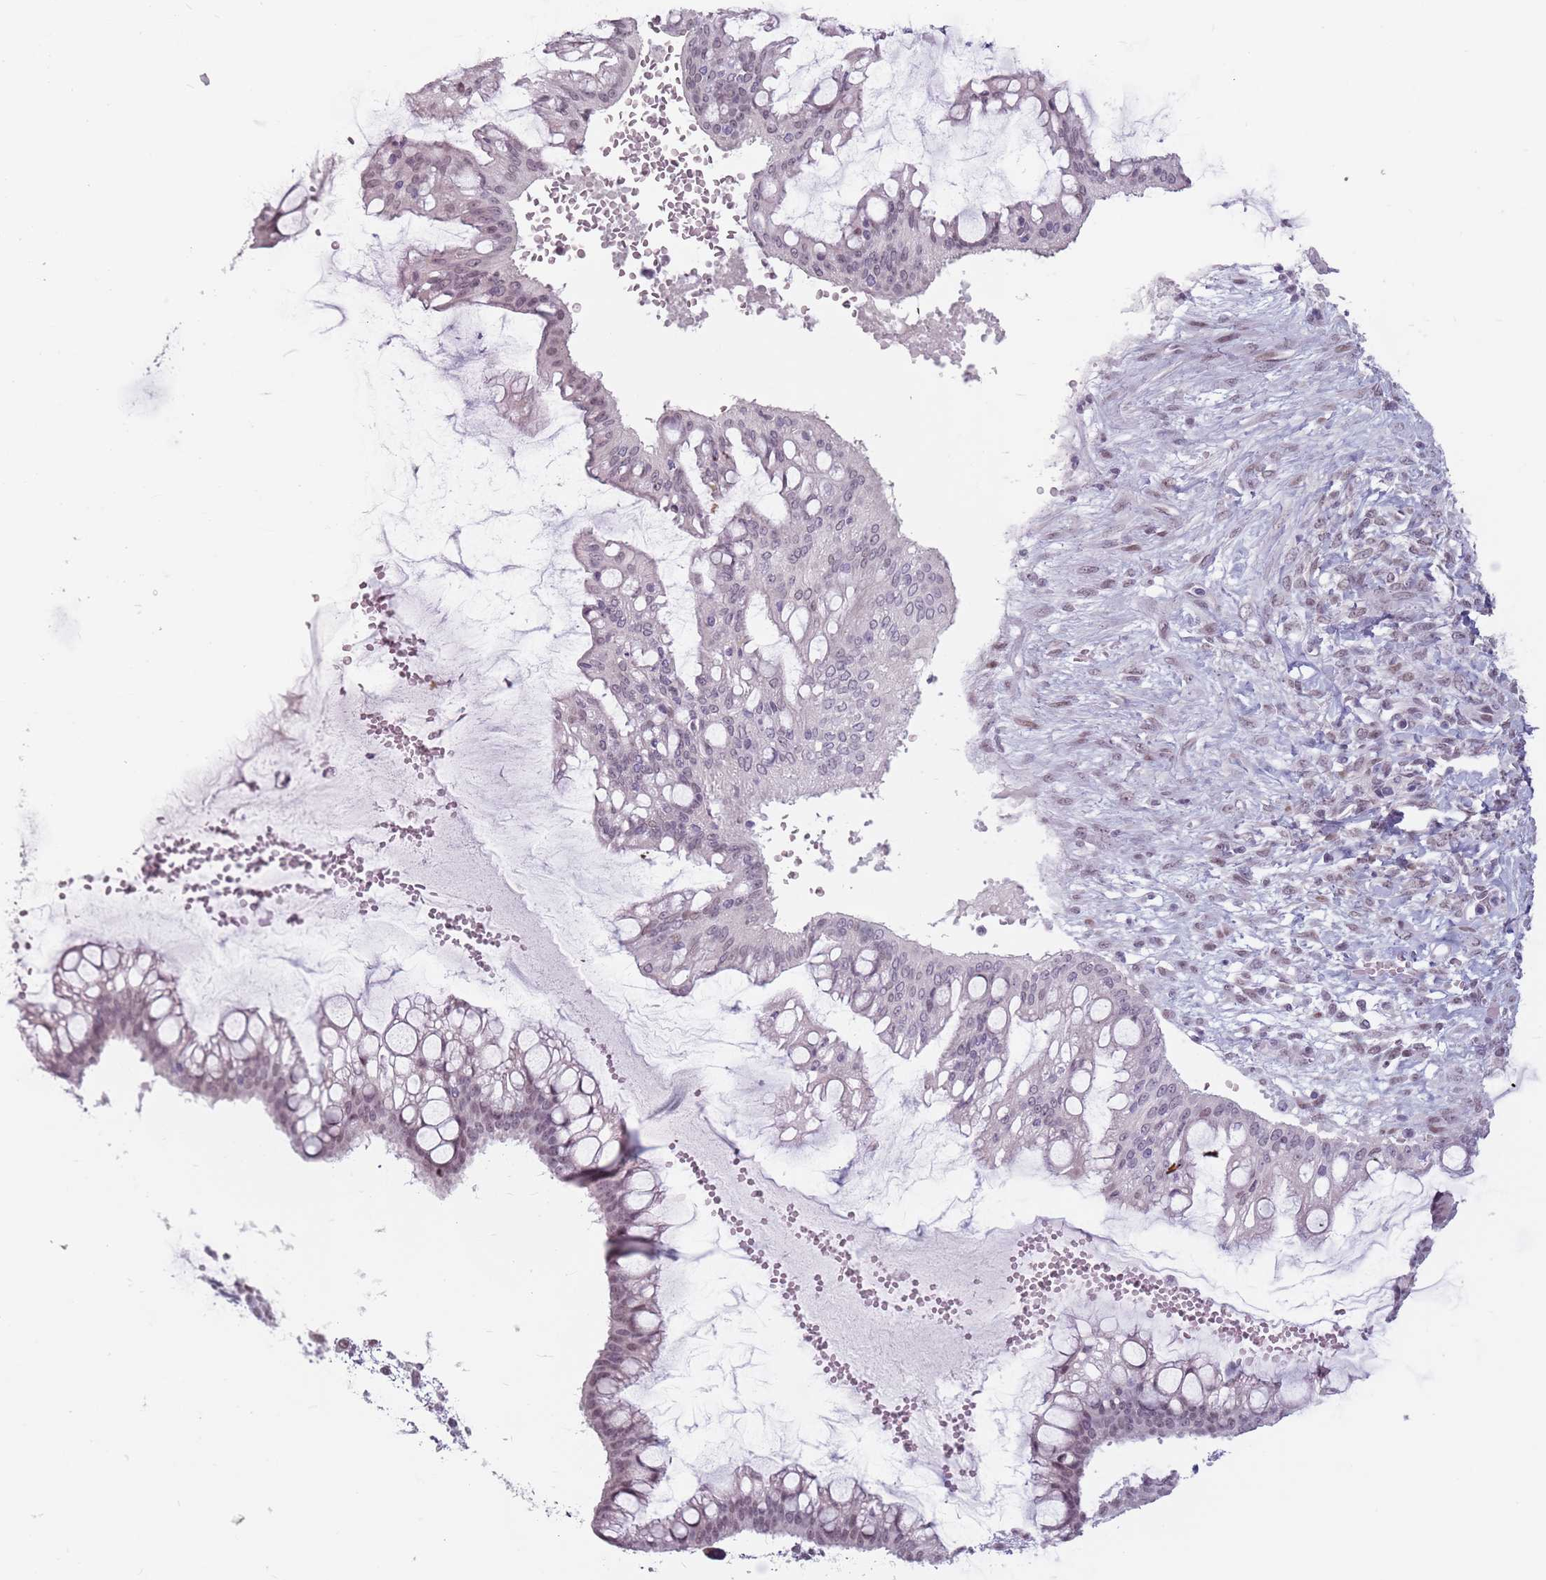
{"staining": {"intensity": "weak", "quantity": "25%-75%", "location": "nuclear"}, "tissue": "ovarian cancer", "cell_type": "Tumor cells", "image_type": "cancer", "snomed": [{"axis": "morphology", "description": "Cystadenocarcinoma, mucinous, NOS"}, {"axis": "topography", "description": "Ovary"}], "caption": "Immunohistochemical staining of human ovarian cancer (mucinous cystadenocarcinoma) exhibits low levels of weak nuclear positivity in approximately 25%-75% of tumor cells.", "gene": "PTCHD1", "patient": {"sex": "female", "age": 73}}